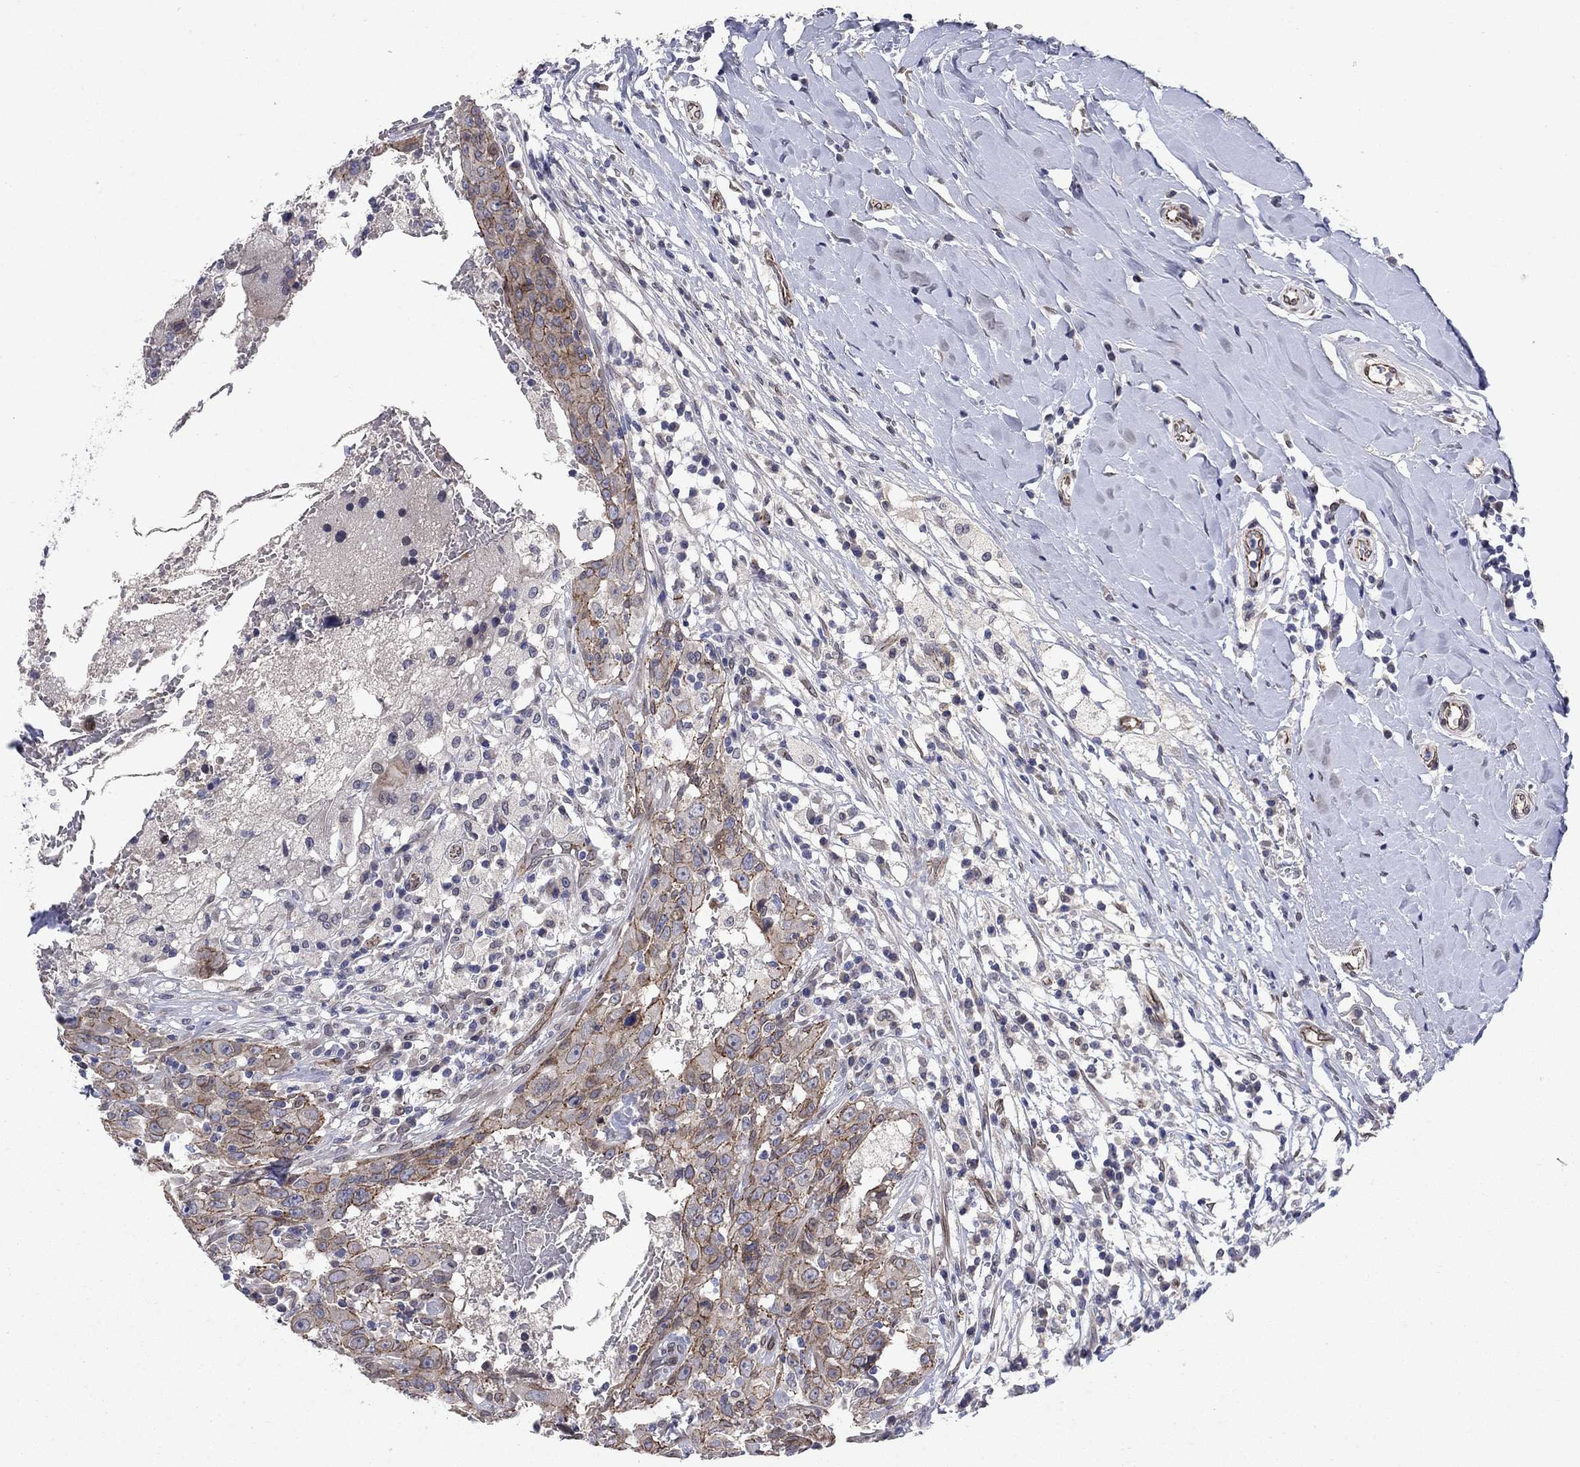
{"staining": {"intensity": "moderate", "quantity": ">75%", "location": "cytoplasmic/membranous"}, "tissue": "breast cancer", "cell_type": "Tumor cells", "image_type": "cancer", "snomed": [{"axis": "morphology", "description": "Duct carcinoma"}, {"axis": "topography", "description": "Breast"}], "caption": "Human breast cancer stained for a protein (brown) demonstrates moderate cytoplasmic/membranous positive positivity in approximately >75% of tumor cells.", "gene": "EMC9", "patient": {"sex": "female", "age": 27}}